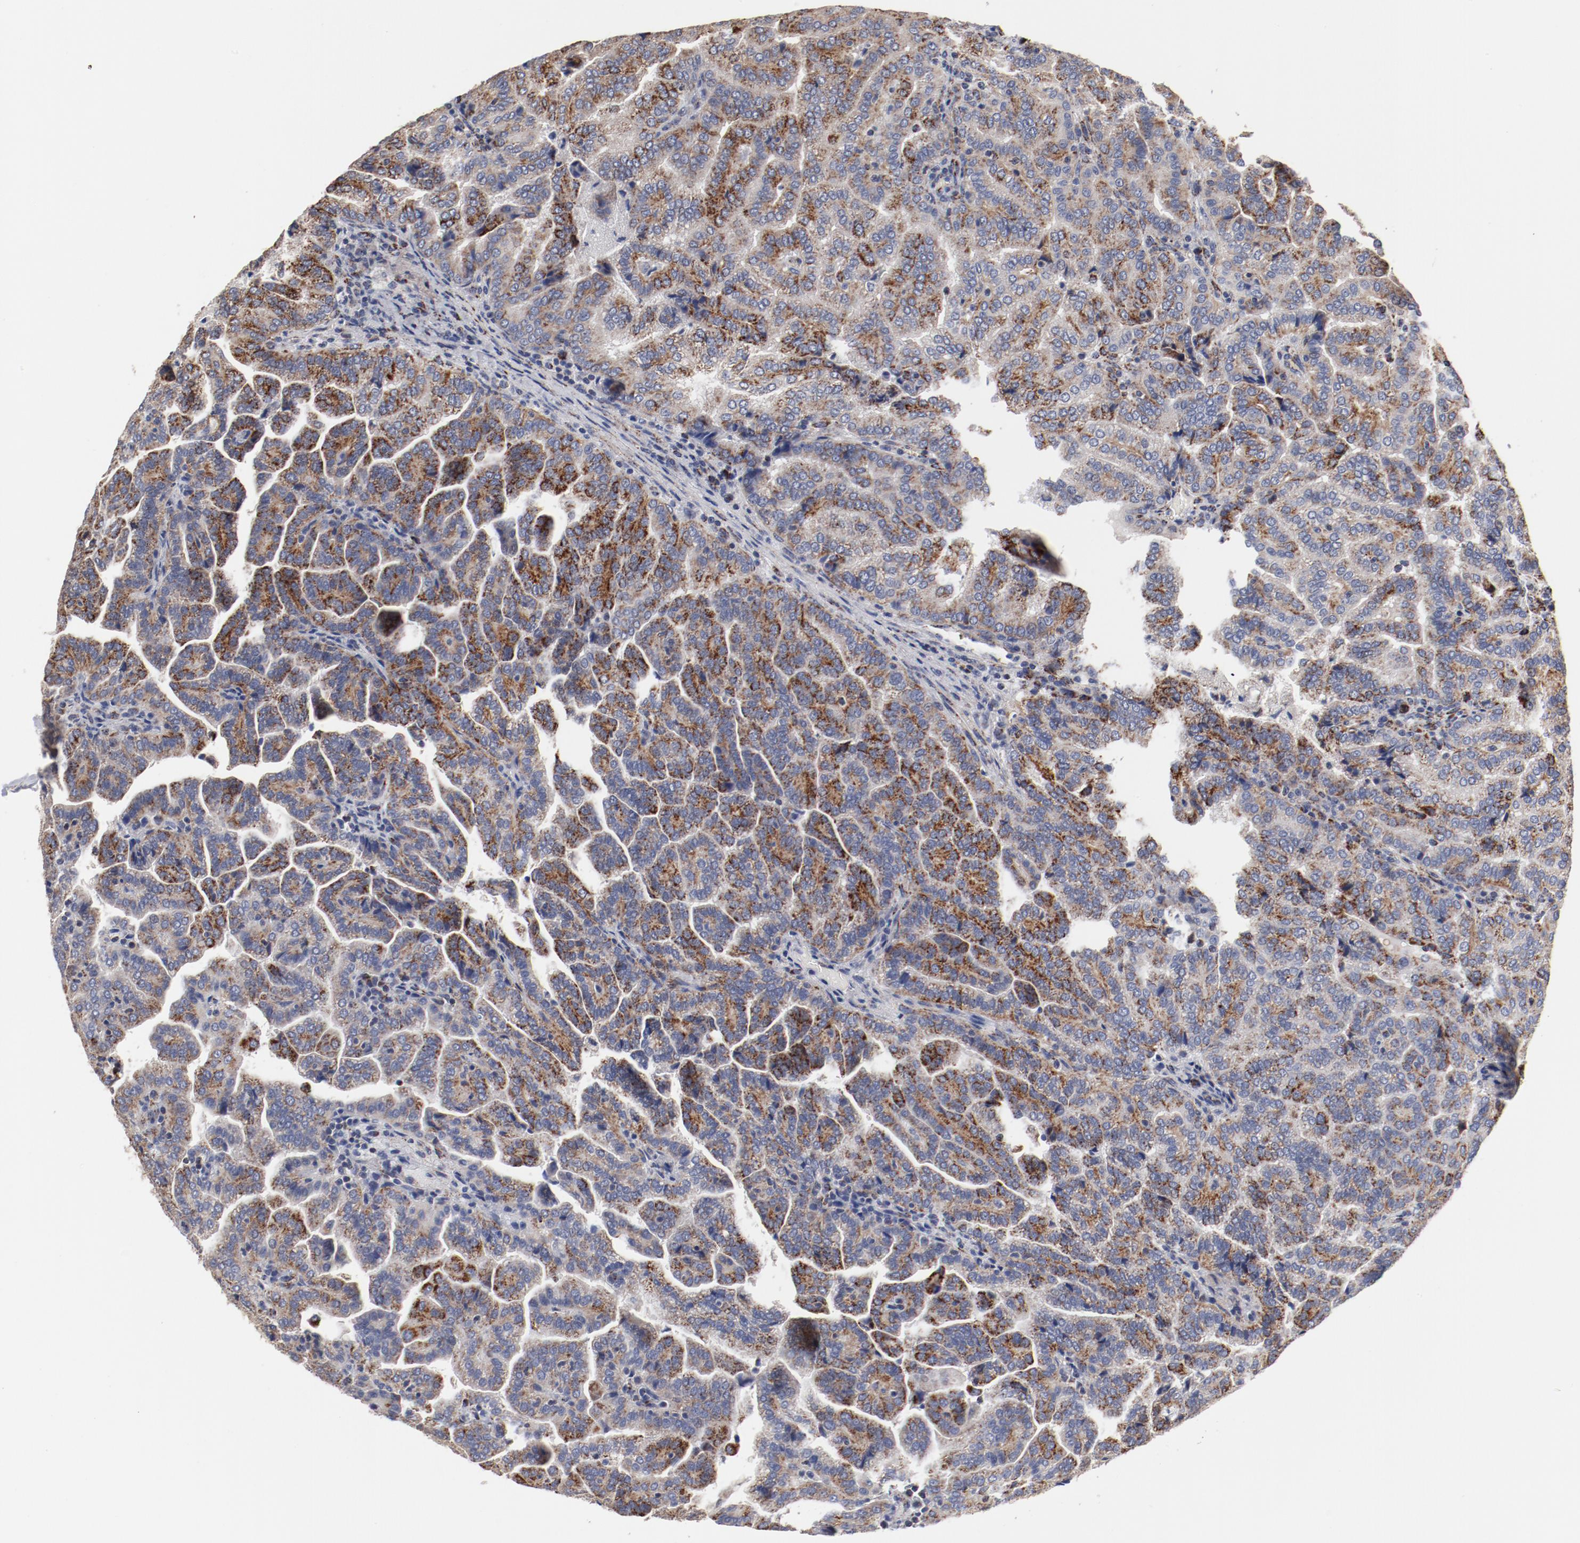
{"staining": {"intensity": "moderate", "quantity": ">75%", "location": "cytoplasmic/membranous"}, "tissue": "renal cancer", "cell_type": "Tumor cells", "image_type": "cancer", "snomed": [{"axis": "morphology", "description": "Adenocarcinoma, NOS"}, {"axis": "topography", "description": "Kidney"}], "caption": "Human renal adenocarcinoma stained for a protein (brown) demonstrates moderate cytoplasmic/membranous positive expression in approximately >75% of tumor cells.", "gene": "NDUFV2", "patient": {"sex": "male", "age": 61}}